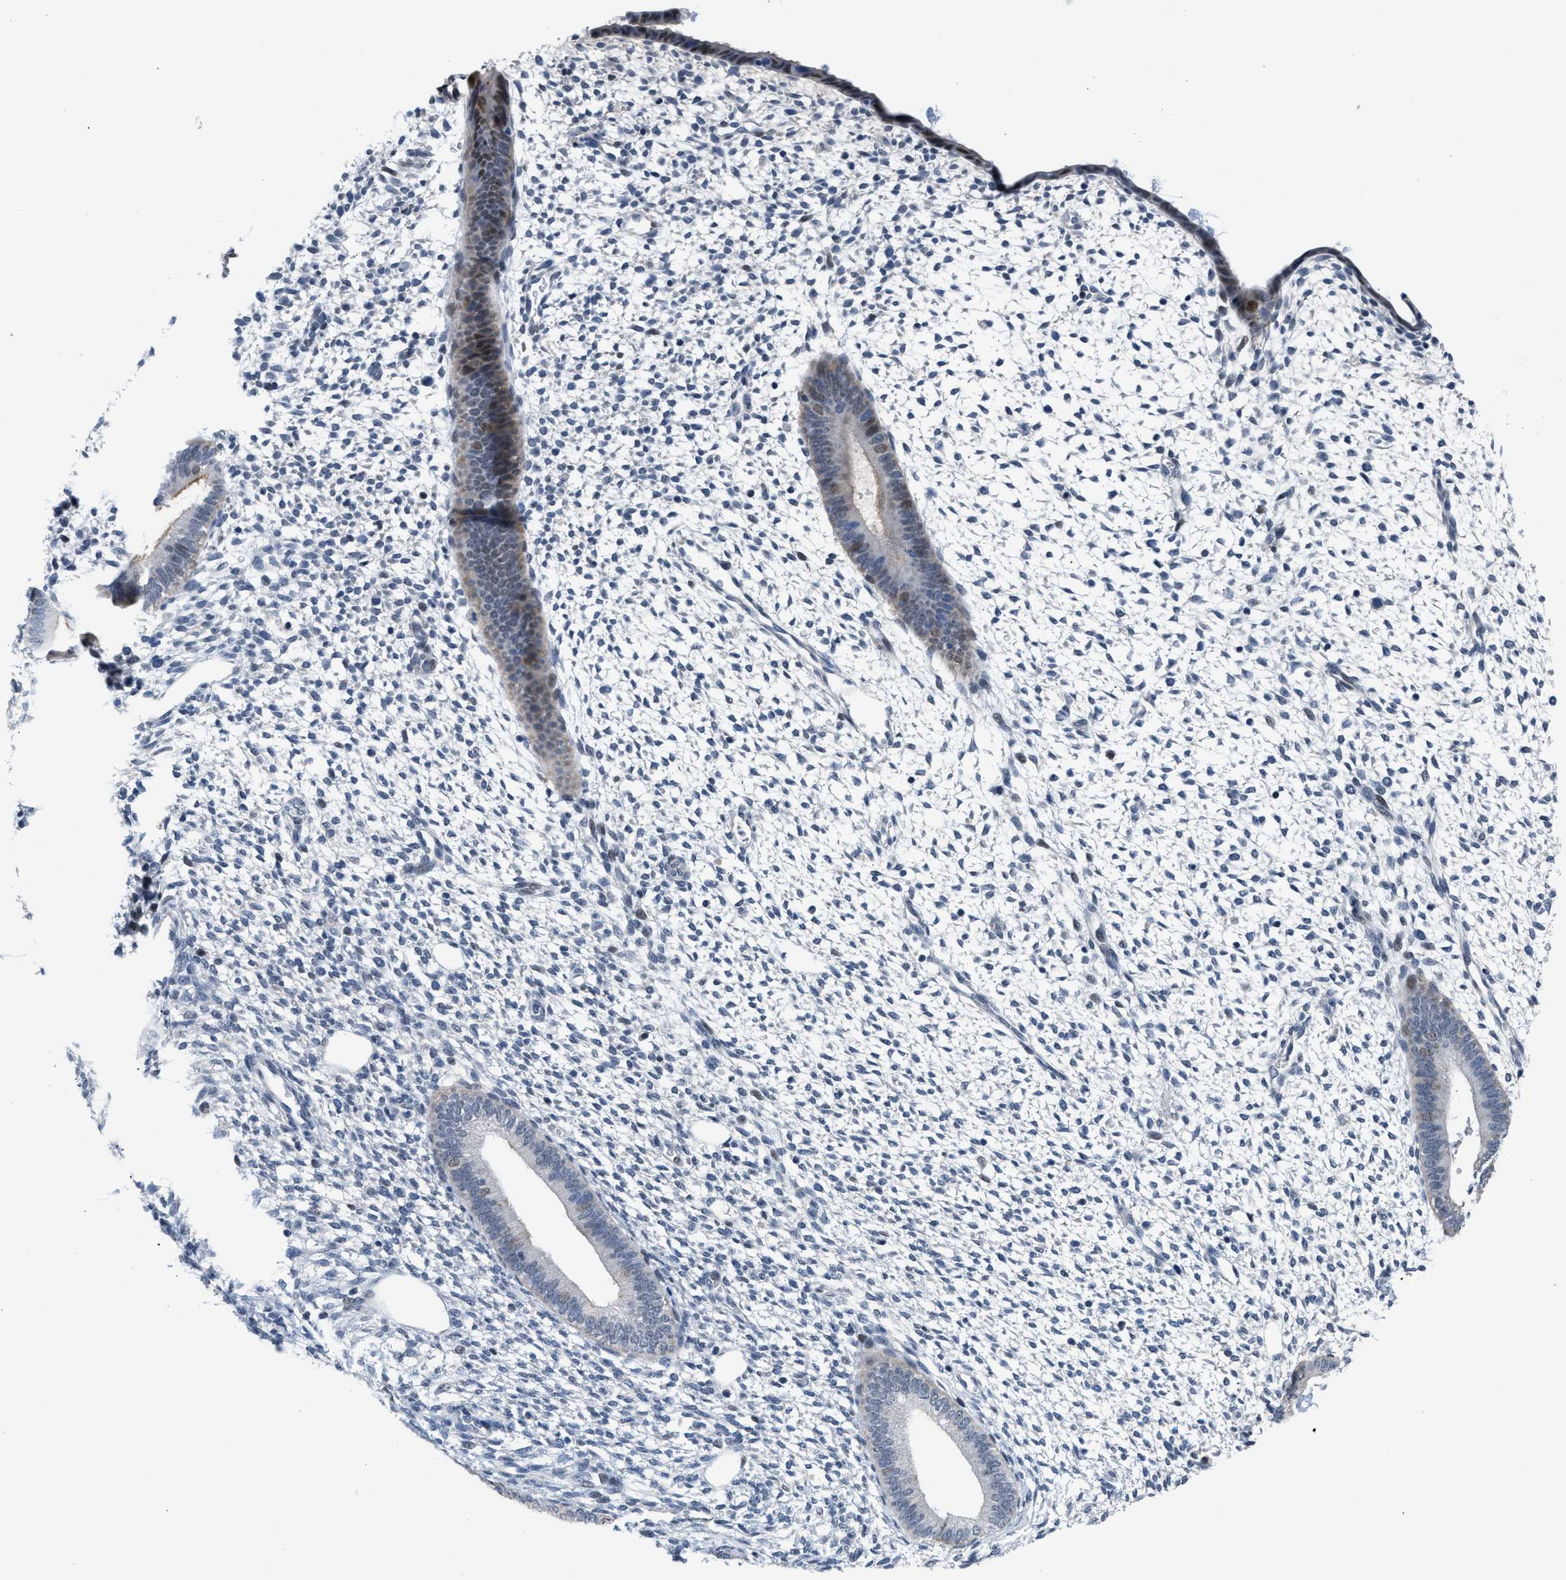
{"staining": {"intensity": "negative", "quantity": "none", "location": "none"}, "tissue": "endometrium", "cell_type": "Cells in endometrial stroma", "image_type": "normal", "snomed": [{"axis": "morphology", "description": "Normal tissue, NOS"}, {"axis": "topography", "description": "Endometrium"}], "caption": "Endometrium stained for a protein using immunohistochemistry (IHC) exhibits no expression cells in endometrial stroma.", "gene": "SETDB1", "patient": {"sex": "female", "age": 46}}